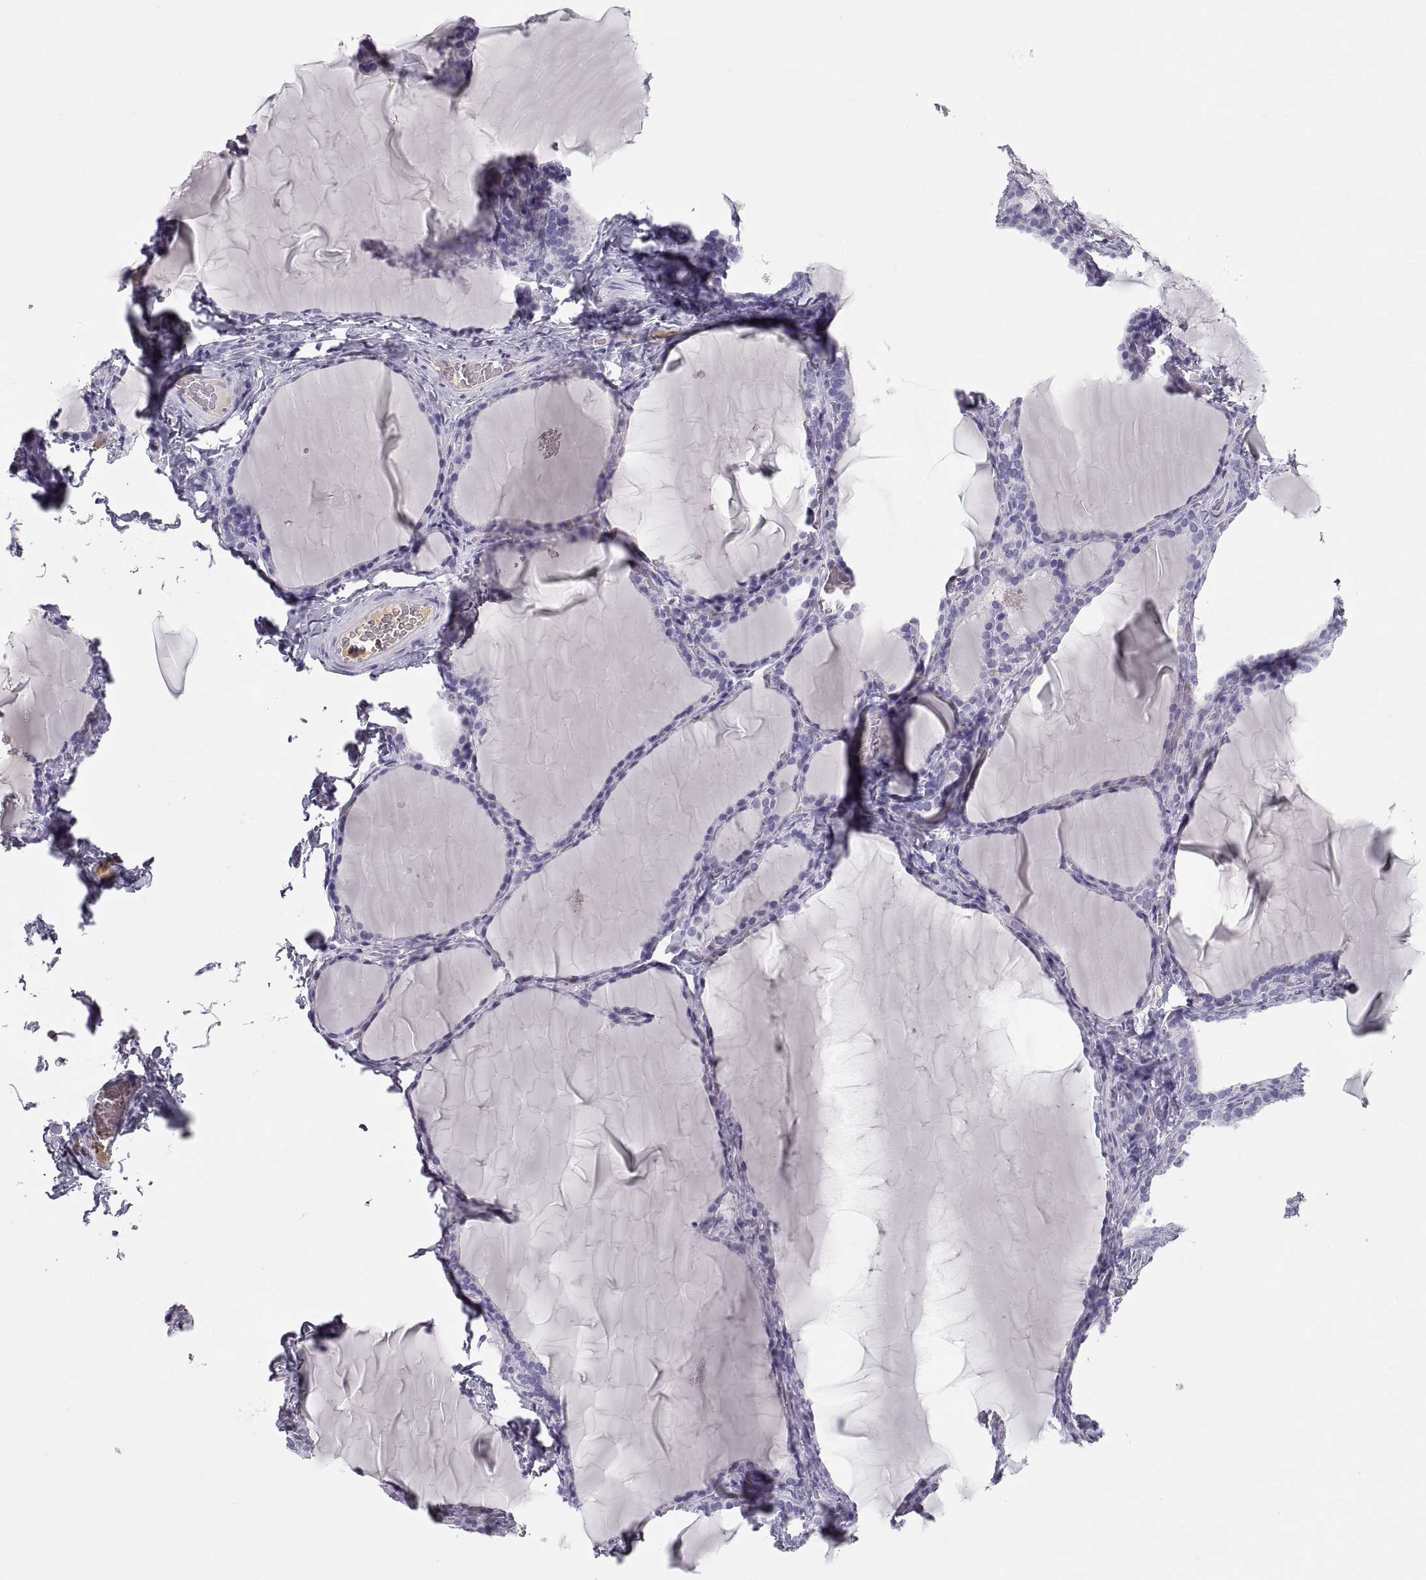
{"staining": {"intensity": "negative", "quantity": "none", "location": "none"}, "tissue": "thyroid gland", "cell_type": "Glandular cells", "image_type": "normal", "snomed": [{"axis": "morphology", "description": "Normal tissue, NOS"}, {"axis": "morphology", "description": "Hyperplasia, NOS"}, {"axis": "topography", "description": "Thyroid gland"}], "caption": "Glandular cells show no significant expression in unremarkable thyroid gland. The staining was performed using DAB (3,3'-diaminobenzidine) to visualize the protein expression in brown, while the nuclei were stained in blue with hematoxylin (Magnification: 20x).", "gene": "MAGEB2", "patient": {"sex": "female", "age": 27}}